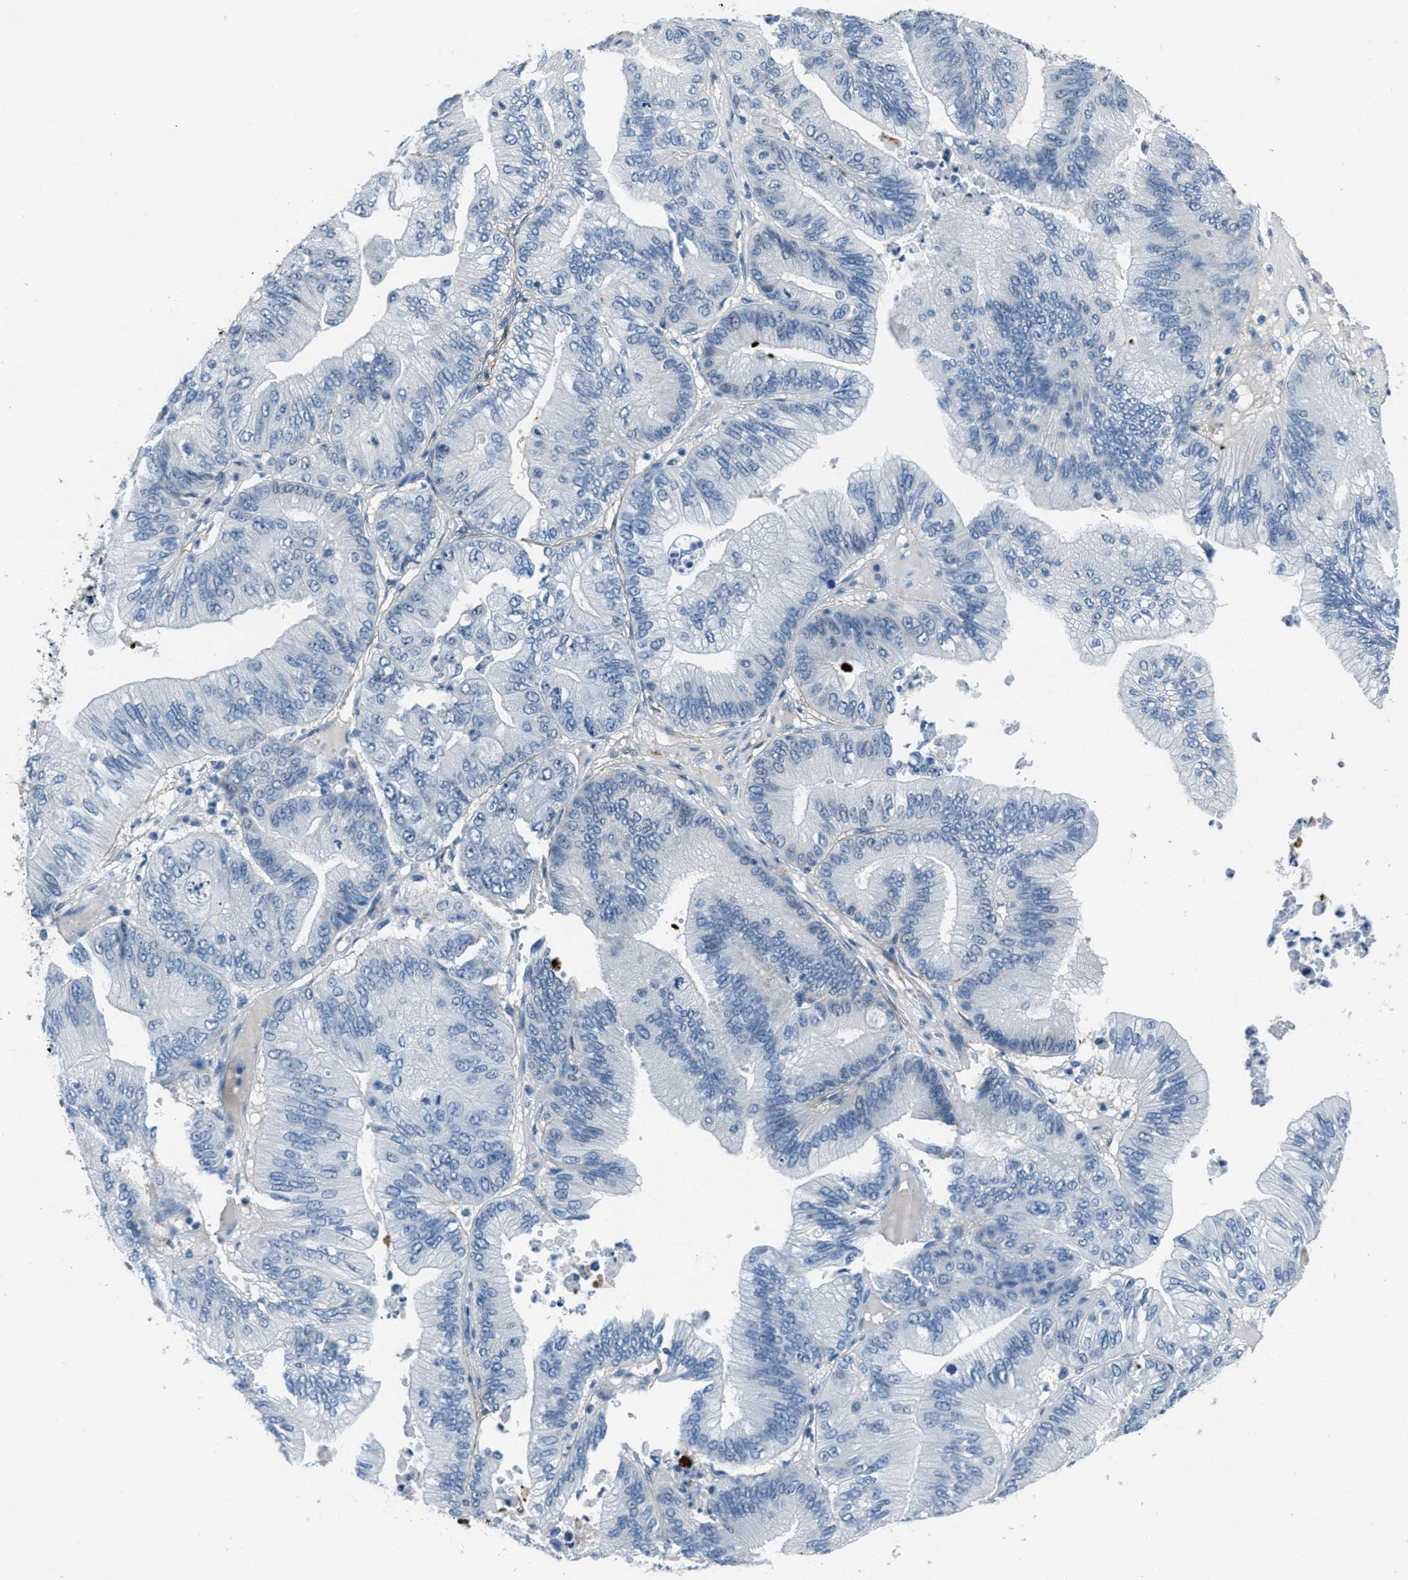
{"staining": {"intensity": "negative", "quantity": "none", "location": "none"}, "tissue": "ovarian cancer", "cell_type": "Tumor cells", "image_type": "cancer", "snomed": [{"axis": "morphology", "description": "Cystadenocarcinoma, mucinous, NOS"}, {"axis": "topography", "description": "Ovary"}], "caption": "Immunohistochemistry (IHC) histopathology image of neoplastic tissue: ovarian cancer (mucinous cystadenocarcinoma) stained with DAB reveals no significant protein positivity in tumor cells. (DAB (3,3'-diaminobenzidine) IHC with hematoxylin counter stain).", "gene": "FBN1", "patient": {"sex": "female", "age": 61}}